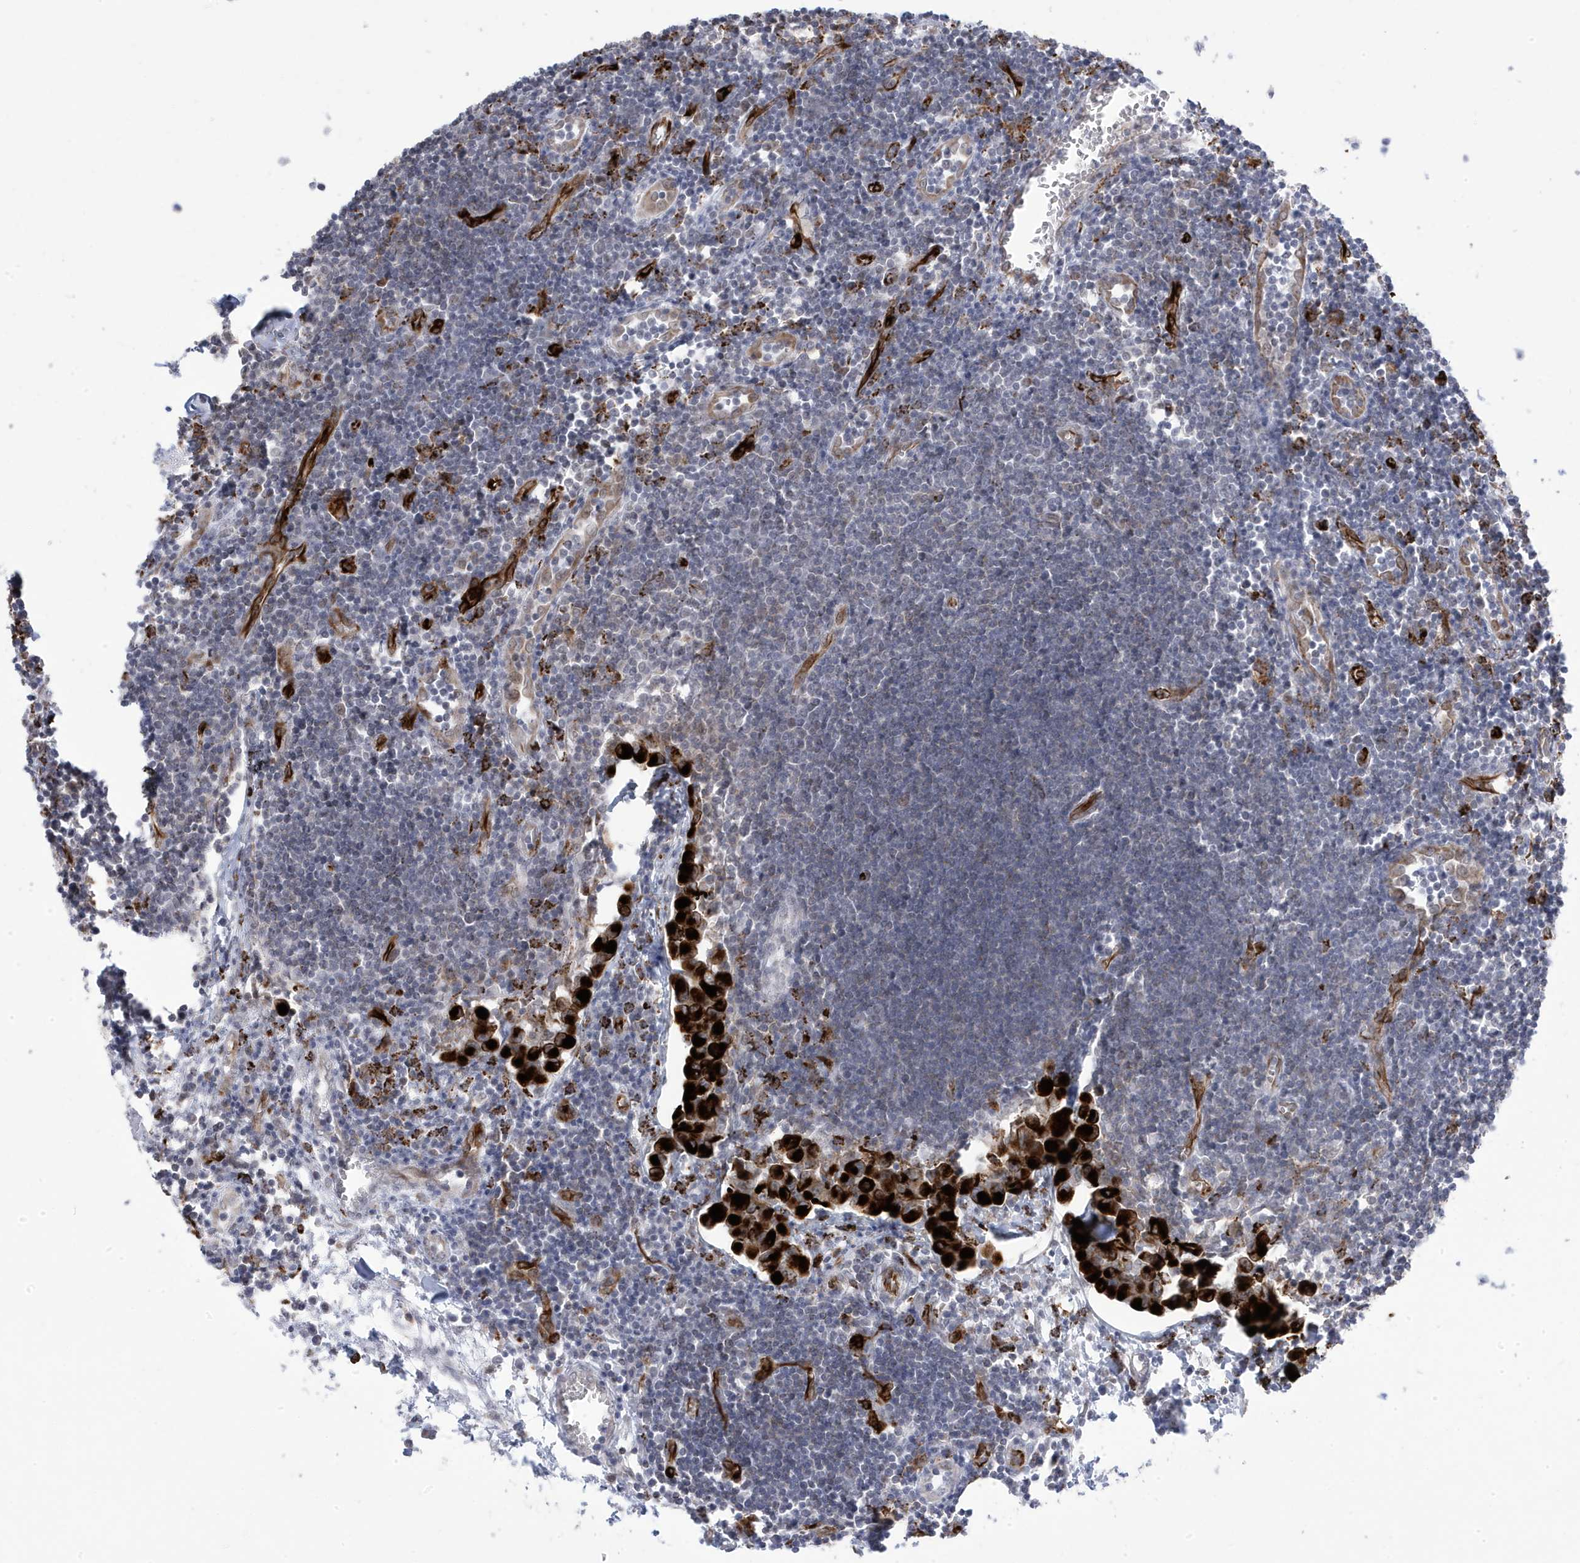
{"staining": {"intensity": "moderate", "quantity": ">75%", "location": "cytoplasmic/membranous,nuclear"}, "tissue": "lymph node", "cell_type": "Germinal center cells", "image_type": "normal", "snomed": [{"axis": "morphology", "description": "Normal tissue, NOS"}, {"axis": "morphology", "description": "Malignant melanoma, Metastatic site"}, {"axis": "topography", "description": "Lymph node"}], "caption": "Immunohistochemical staining of unremarkable lymph node demonstrates moderate cytoplasmic/membranous,nuclear protein positivity in approximately >75% of germinal center cells.", "gene": "ADAMTSL3", "patient": {"sex": "male", "age": 41}}